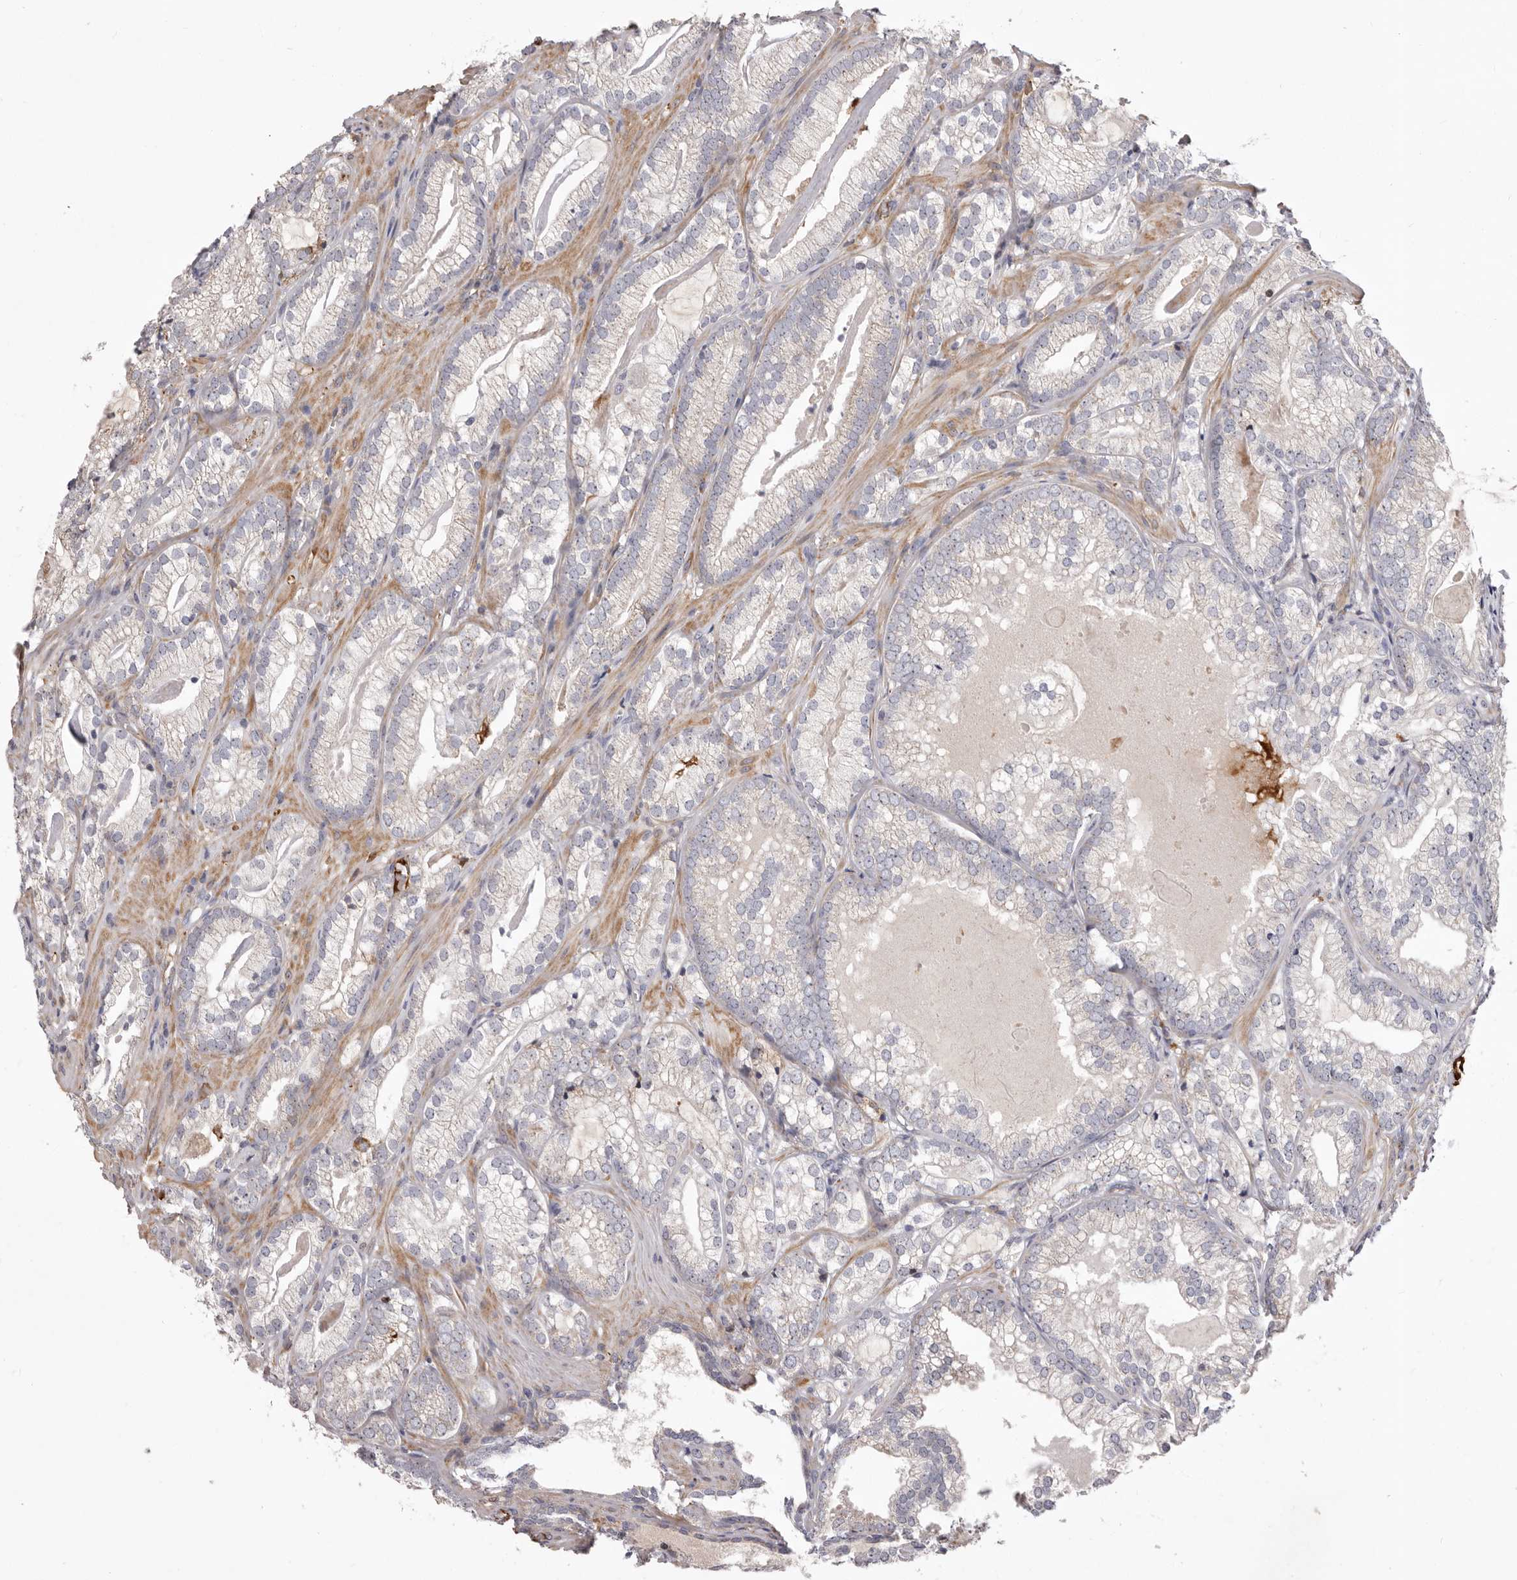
{"staining": {"intensity": "negative", "quantity": "none", "location": "none"}, "tissue": "prostate cancer", "cell_type": "Tumor cells", "image_type": "cancer", "snomed": [{"axis": "morphology", "description": "Adenocarcinoma, Low grade"}, {"axis": "topography", "description": "Prostate"}], "caption": "High power microscopy photomicrograph of an immunohistochemistry photomicrograph of prostate cancer, revealing no significant expression in tumor cells. The staining is performed using DAB brown chromogen with nuclei counter-stained in using hematoxylin.", "gene": "NUBPL", "patient": {"sex": "male", "age": 72}}